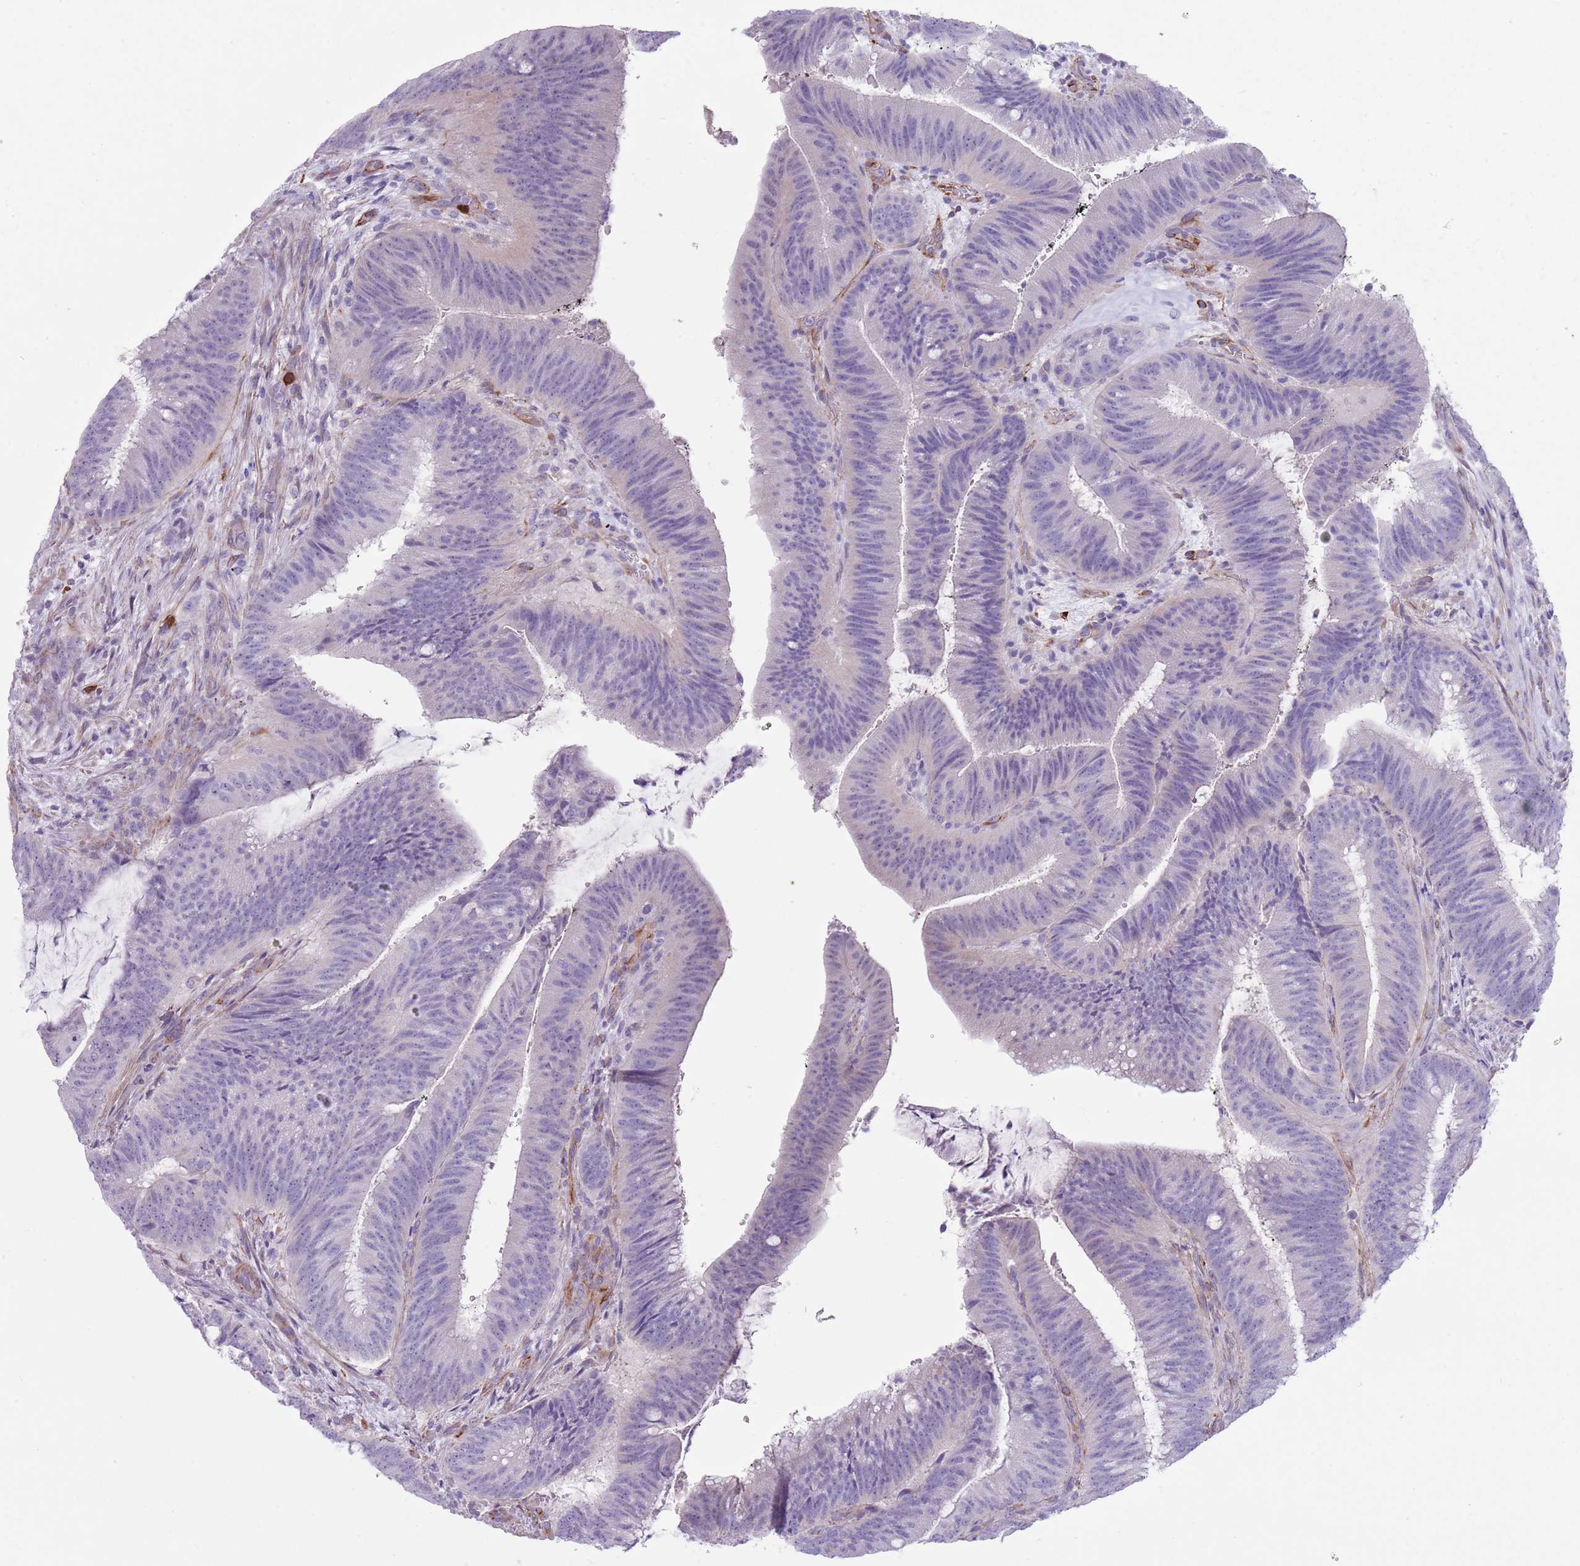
{"staining": {"intensity": "negative", "quantity": "none", "location": "none"}, "tissue": "colorectal cancer", "cell_type": "Tumor cells", "image_type": "cancer", "snomed": [{"axis": "morphology", "description": "Adenocarcinoma, NOS"}, {"axis": "topography", "description": "Colon"}], "caption": "There is no significant expression in tumor cells of colorectal cancer.", "gene": "TSGA13", "patient": {"sex": "female", "age": 43}}